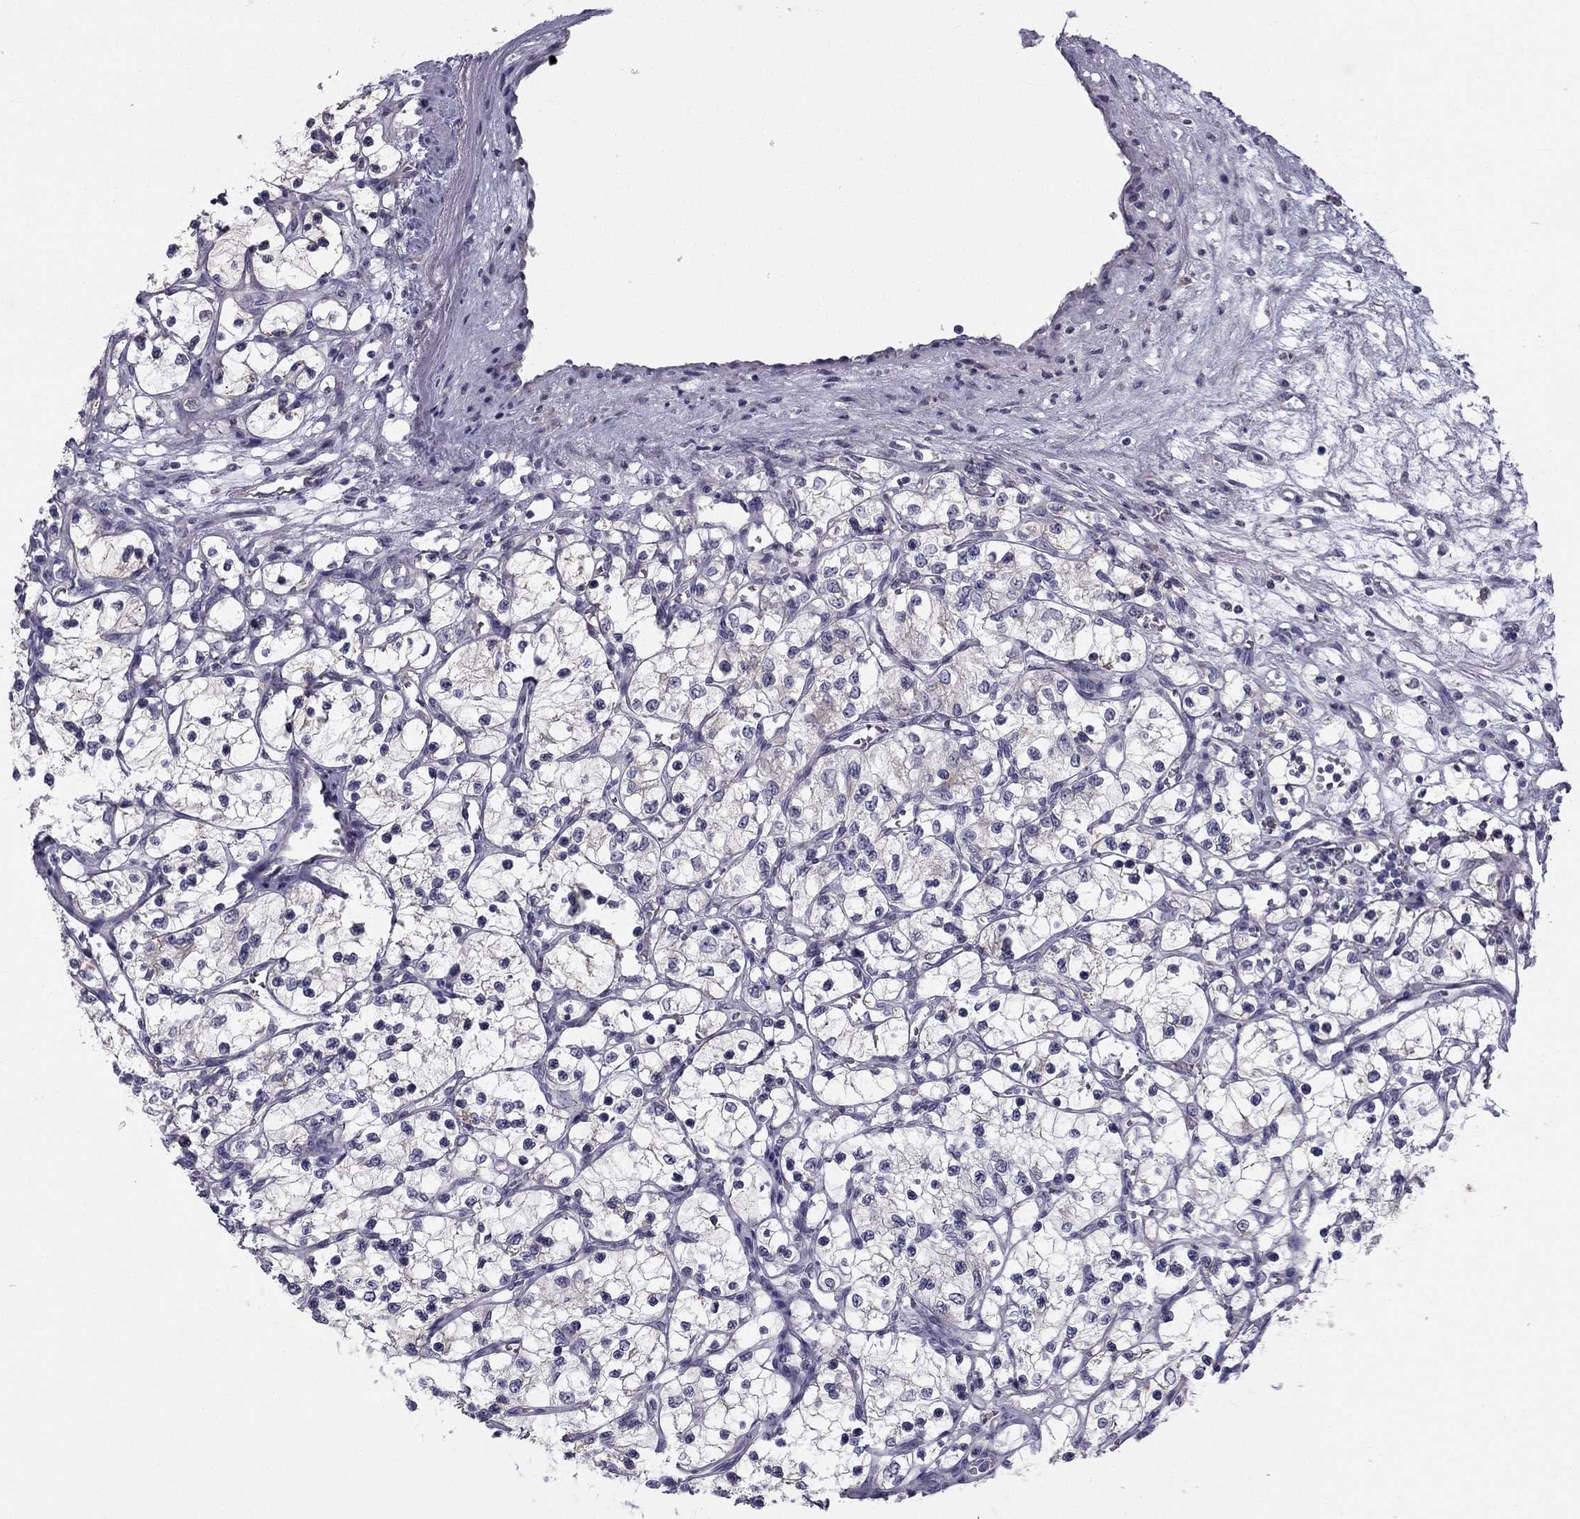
{"staining": {"intensity": "negative", "quantity": "none", "location": "none"}, "tissue": "renal cancer", "cell_type": "Tumor cells", "image_type": "cancer", "snomed": [{"axis": "morphology", "description": "Adenocarcinoma, NOS"}, {"axis": "topography", "description": "Kidney"}], "caption": "IHC histopathology image of neoplastic tissue: renal adenocarcinoma stained with DAB exhibits no significant protein expression in tumor cells.", "gene": "CCDC40", "patient": {"sex": "female", "age": 69}}